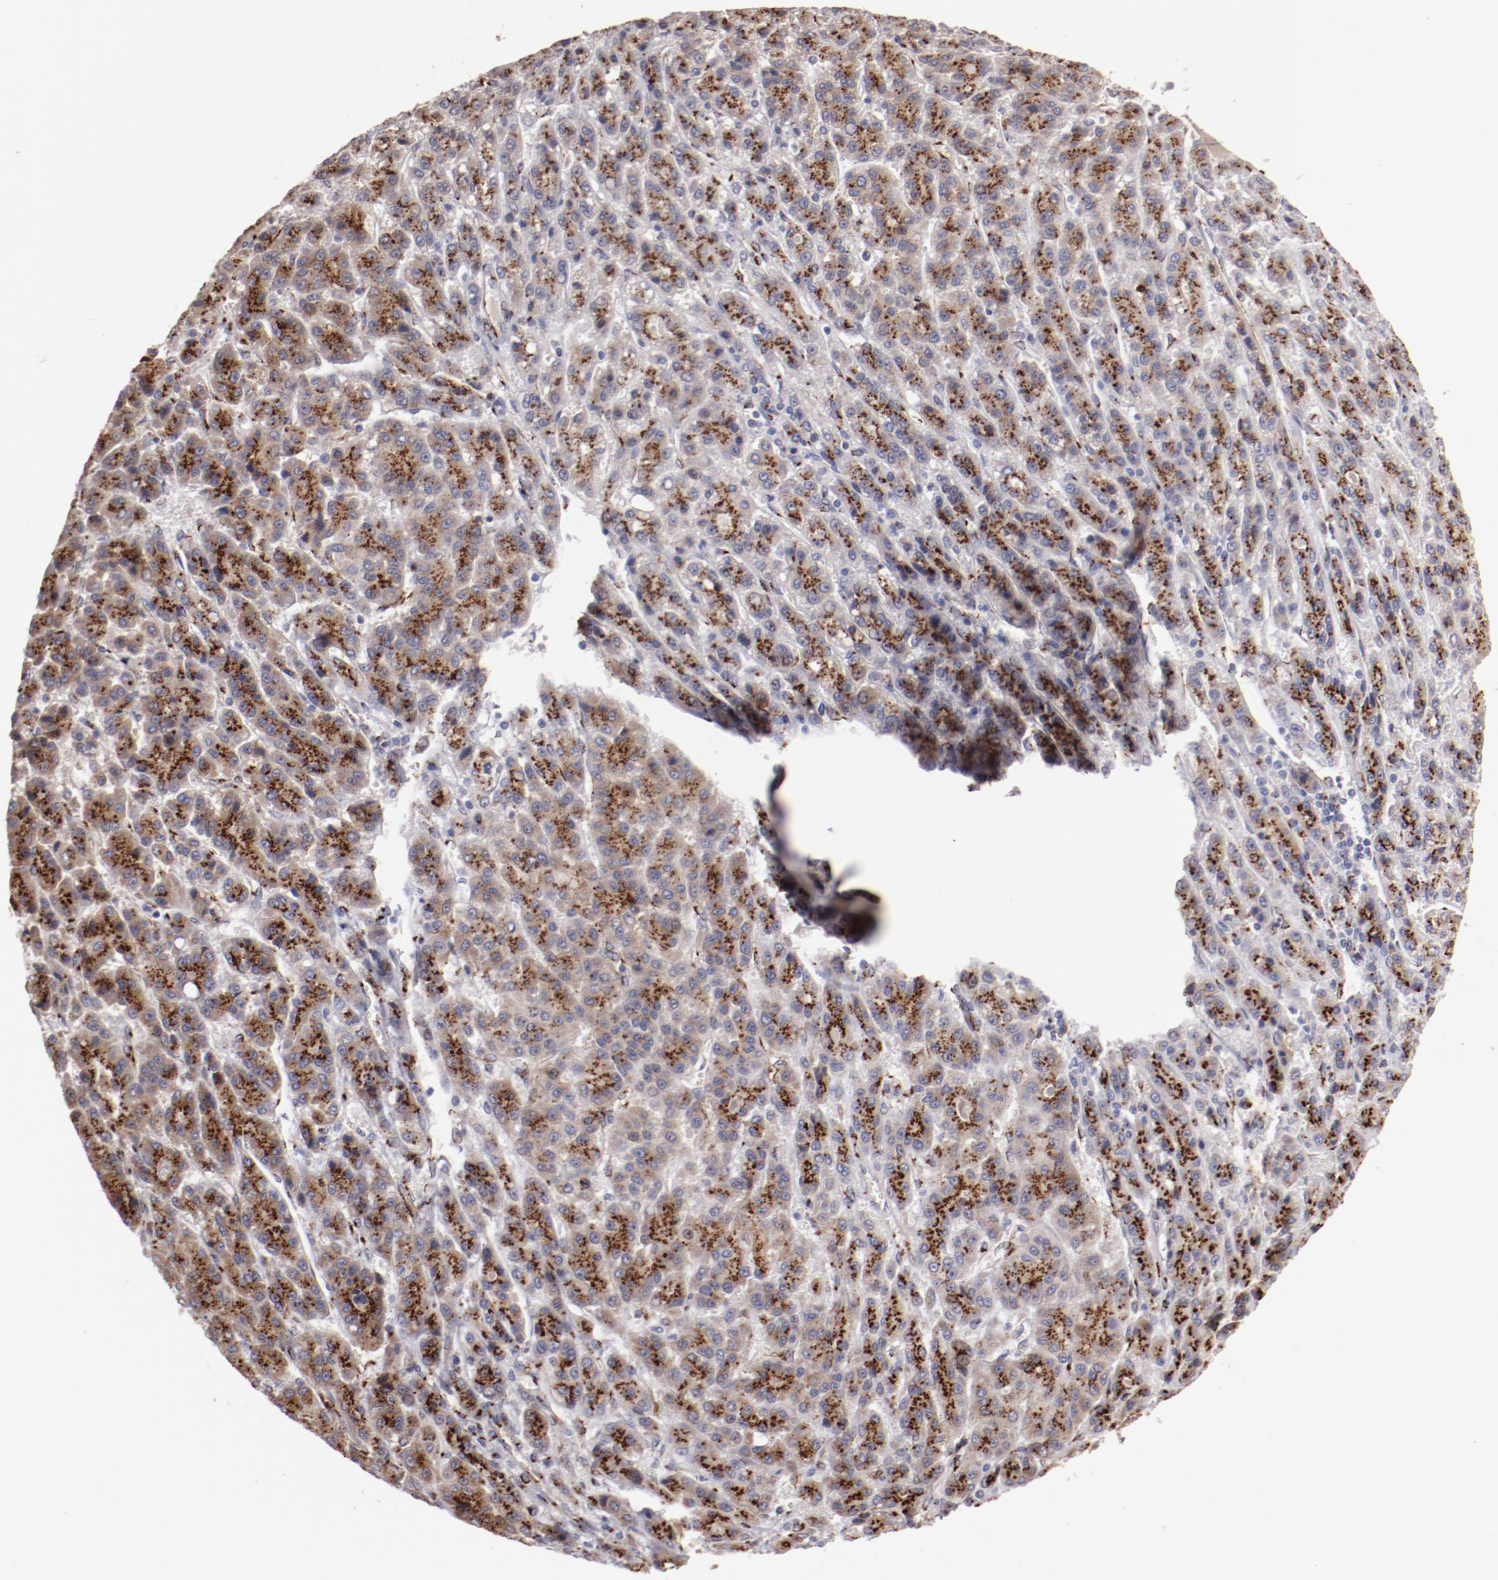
{"staining": {"intensity": "strong", "quantity": ">75%", "location": "cytoplasmic/membranous"}, "tissue": "liver cancer", "cell_type": "Tumor cells", "image_type": "cancer", "snomed": [{"axis": "morphology", "description": "Carcinoma, Hepatocellular, NOS"}, {"axis": "topography", "description": "Liver"}], "caption": "Strong cytoplasmic/membranous expression is seen in about >75% of tumor cells in liver cancer (hepatocellular carcinoma). The protein is stained brown, and the nuclei are stained in blue (DAB IHC with brightfield microscopy, high magnification).", "gene": "GOLIM4", "patient": {"sex": "male", "age": 70}}